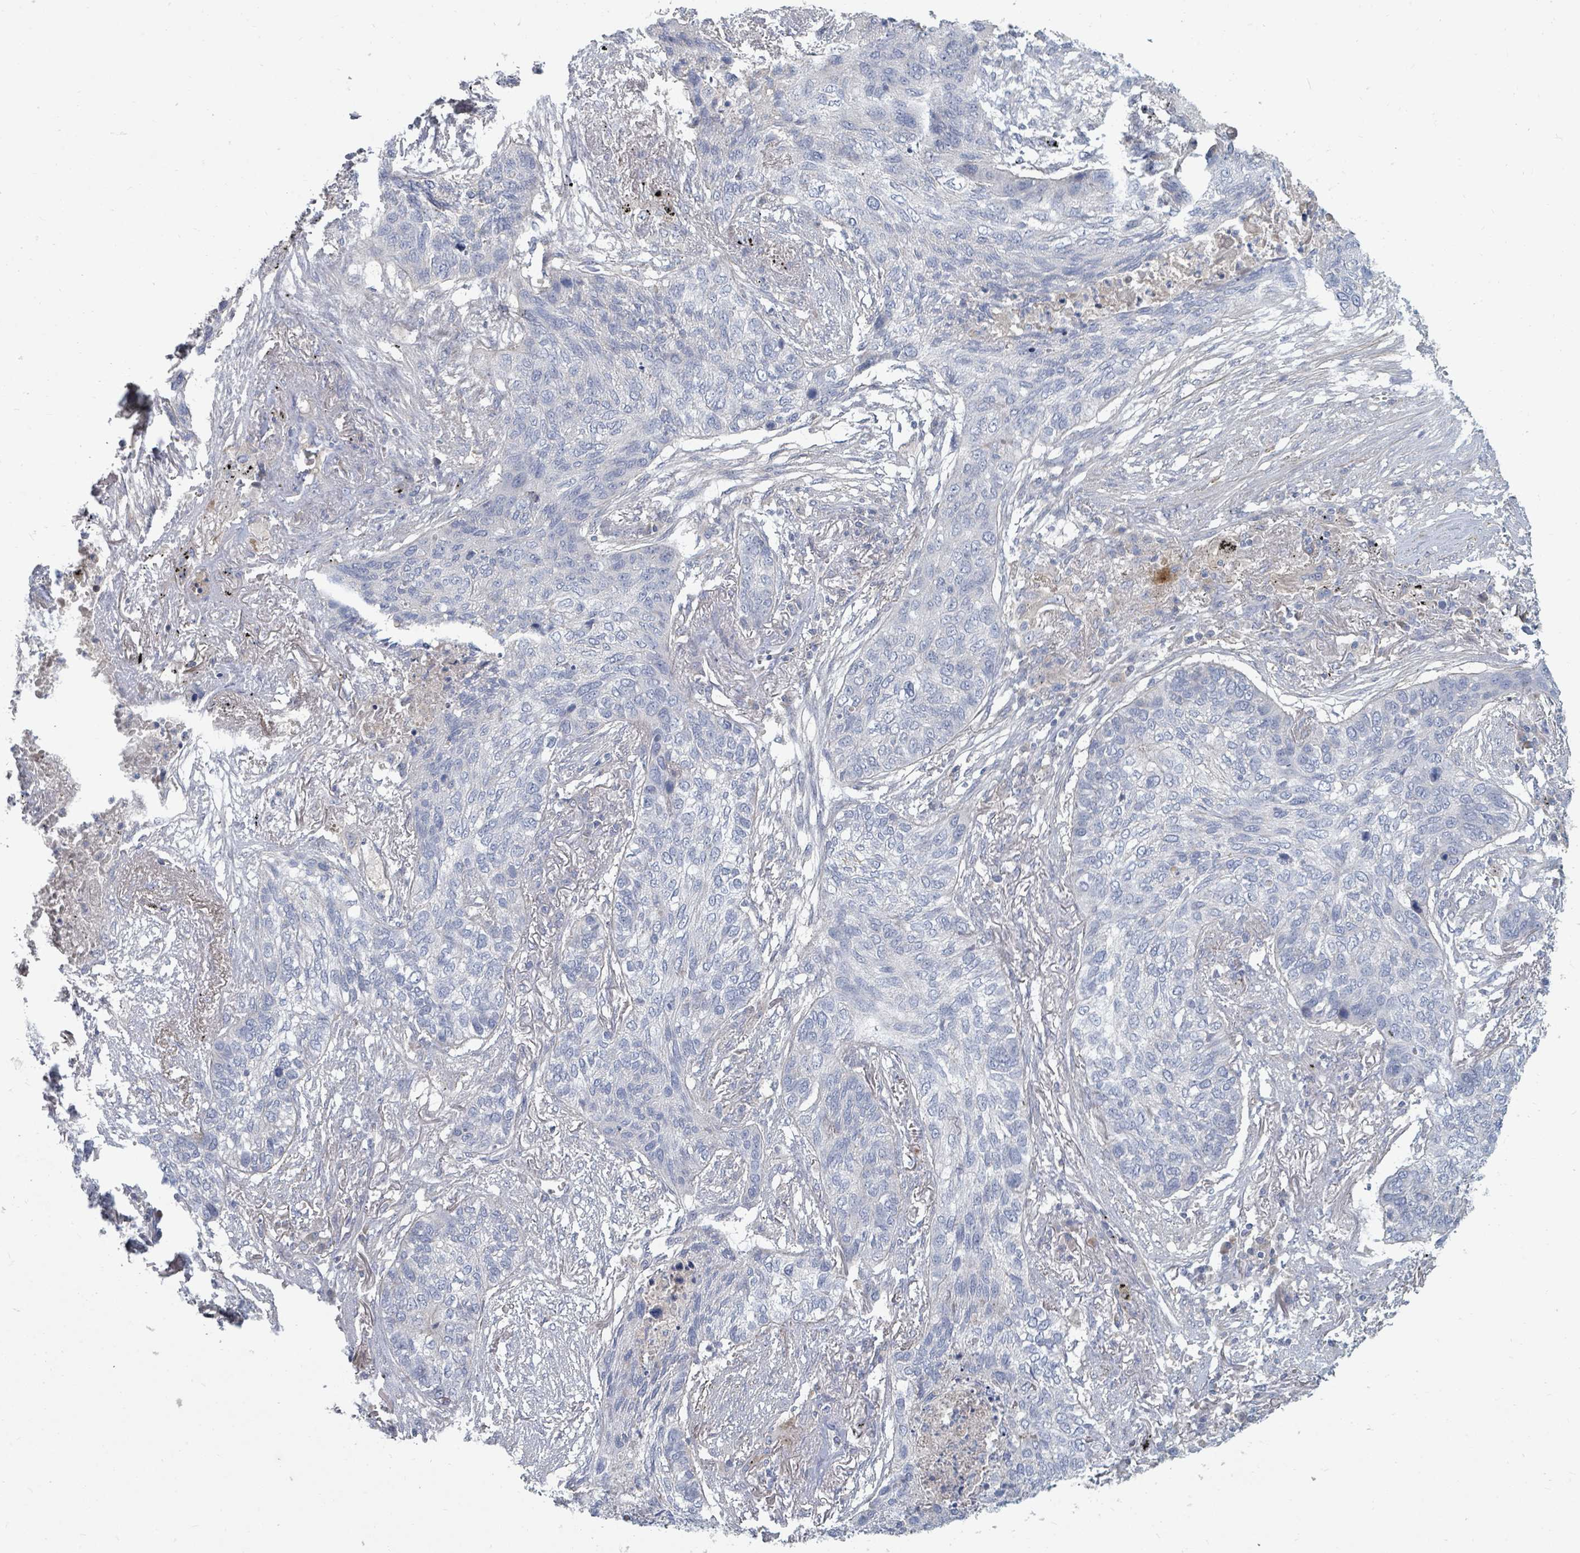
{"staining": {"intensity": "negative", "quantity": "none", "location": "none"}, "tissue": "lung cancer", "cell_type": "Tumor cells", "image_type": "cancer", "snomed": [{"axis": "morphology", "description": "Squamous cell carcinoma, NOS"}, {"axis": "topography", "description": "Lung"}], "caption": "Immunohistochemistry (IHC) of squamous cell carcinoma (lung) demonstrates no staining in tumor cells.", "gene": "ARGFX", "patient": {"sex": "female", "age": 63}}